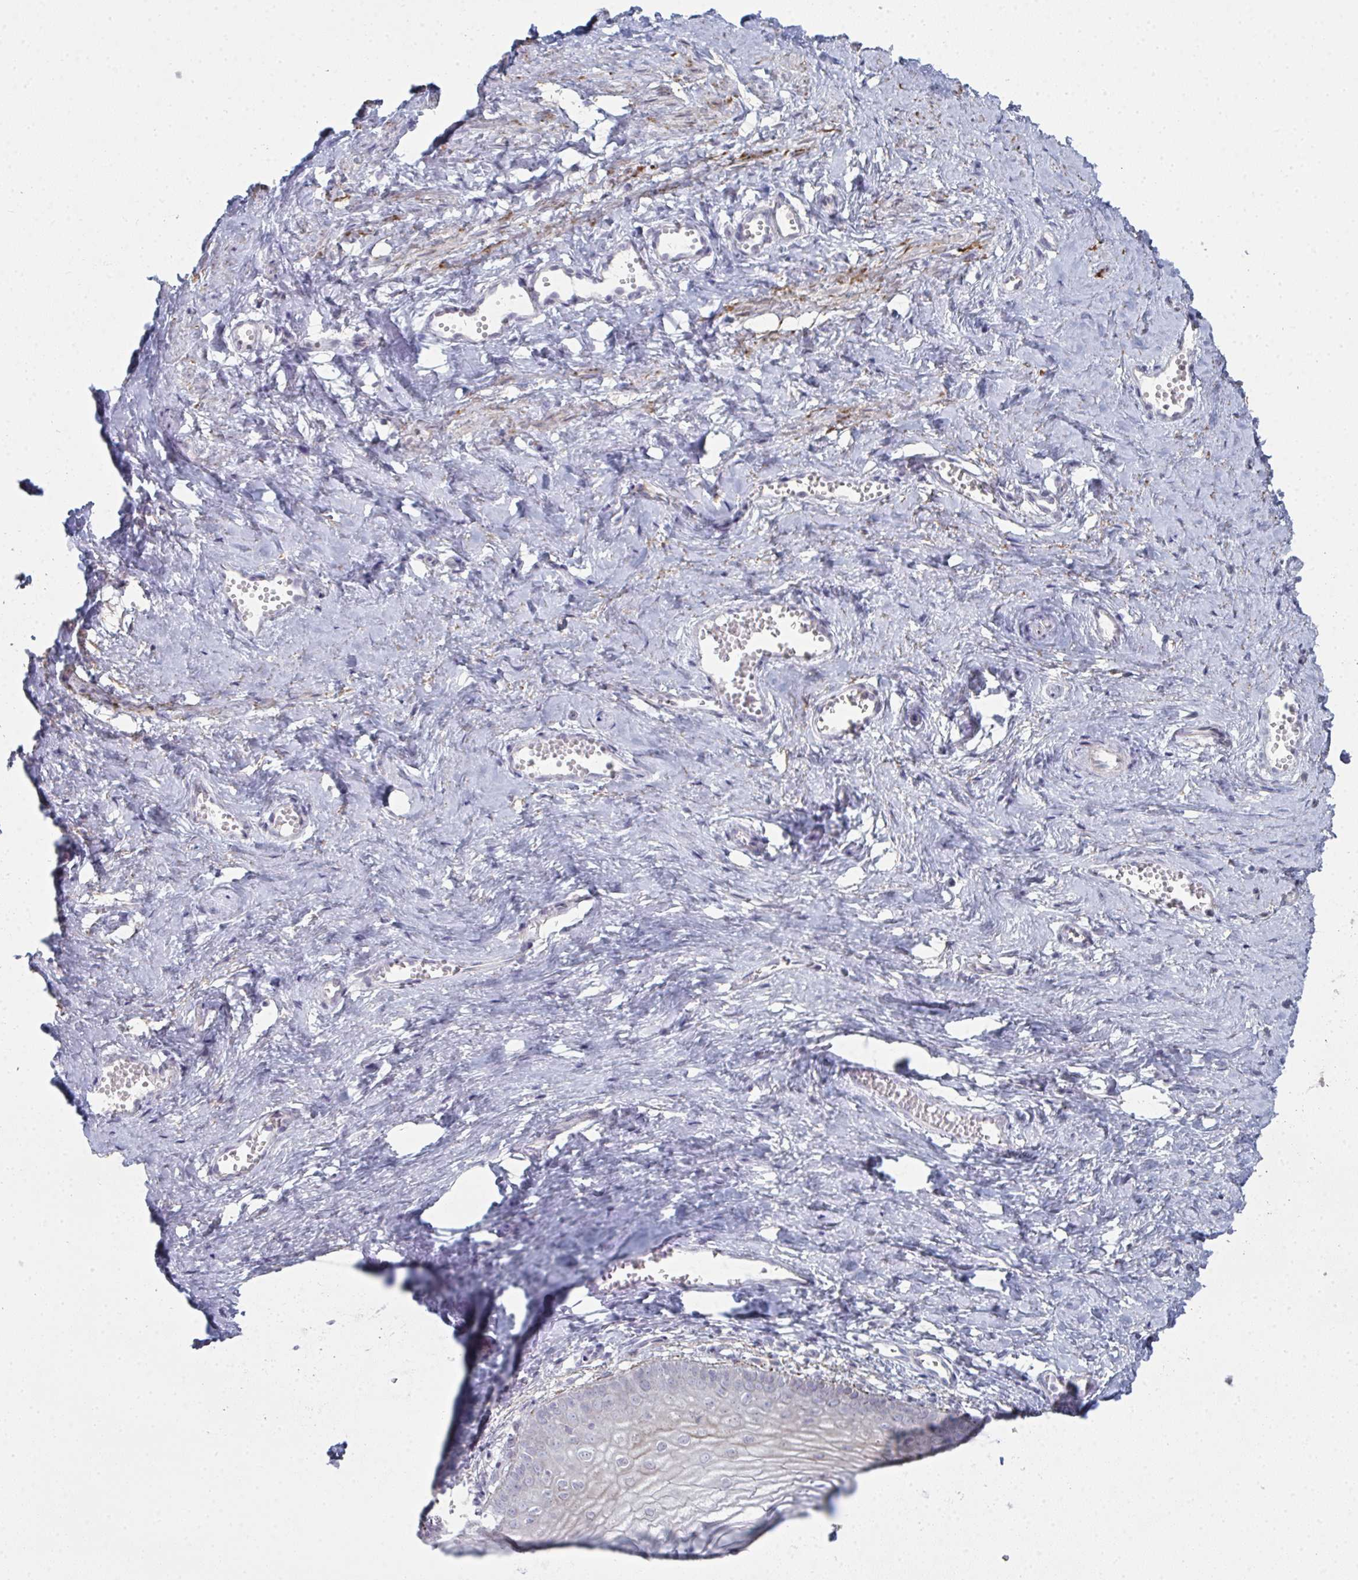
{"staining": {"intensity": "moderate", "quantity": "<25%", "location": "cytoplasmic/membranous"}, "tissue": "vagina", "cell_type": "Squamous epithelial cells", "image_type": "normal", "snomed": [{"axis": "morphology", "description": "Normal tissue, NOS"}, {"axis": "topography", "description": "Vagina"}], "caption": "Protein expression analysis of normal human vagina reveals moderate cytoplasmic/membranous expression in about <25% of squamous epithelial cells.", "gene": "A1CF", "patient": {"sex": "female", "age": 38}}